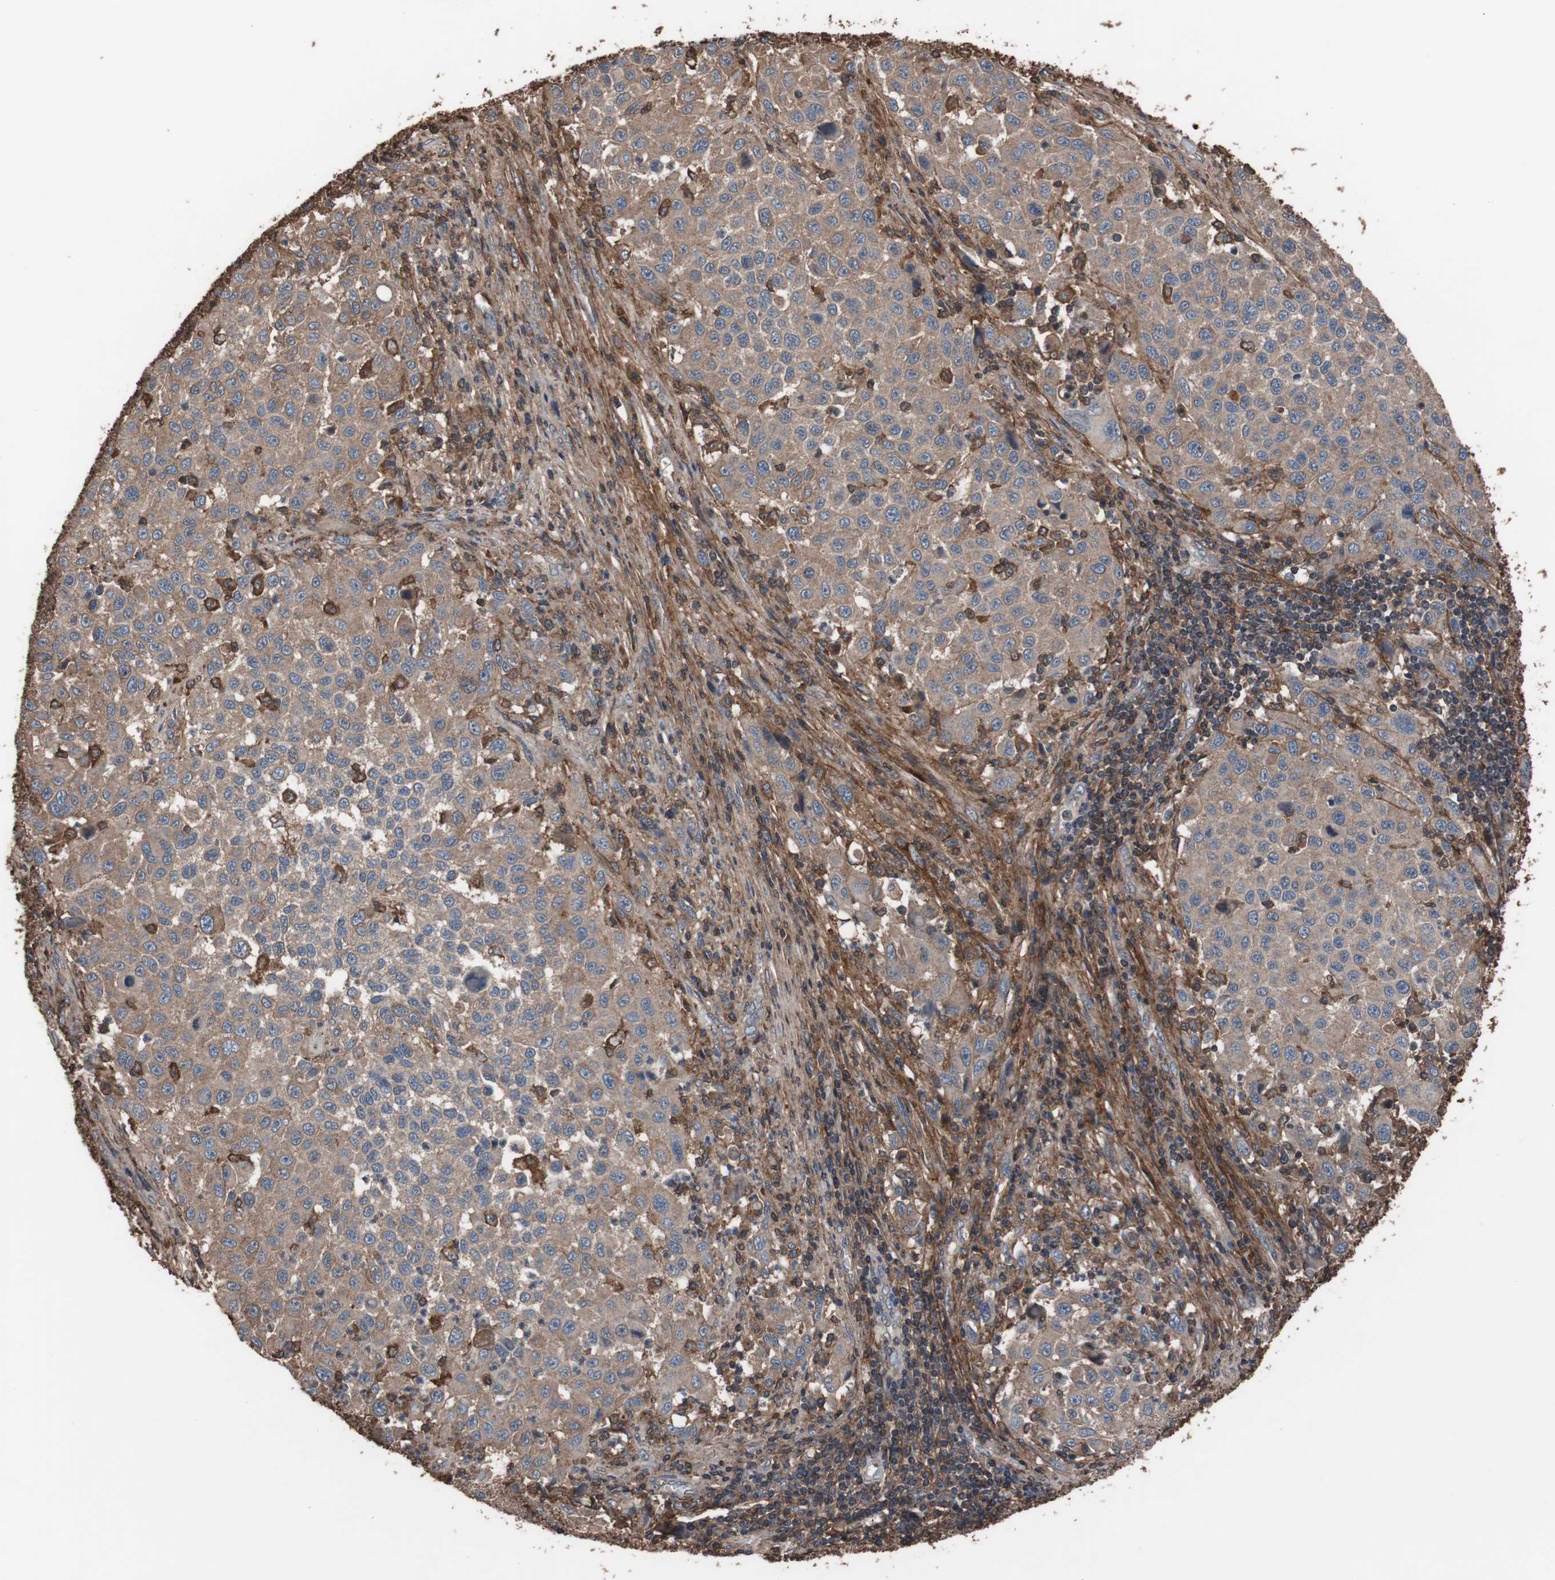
{"staining": {"intensity": "moderate", "quantity": ">75%", "location": "cytoplasmic/membranous"}, "tissue": "melanoma", "cell_type": "Tumor cells", "image_type": "cancer", "snomed": [{"axis": "morphology", "description": "Malignant melanoma, Metastatic site"}, {"axis": "topography", "description": "Lymph node"}], "caption": "Melanoma stained with DAB immunohistochemistry reveals medium levels of moderate cytoplasmic/membranous staining in approximately >75% of tumor cells. Nuclei are stained in blue.", "gene": "COL6A2", "patient": {"sex": "male", "age": 61}}